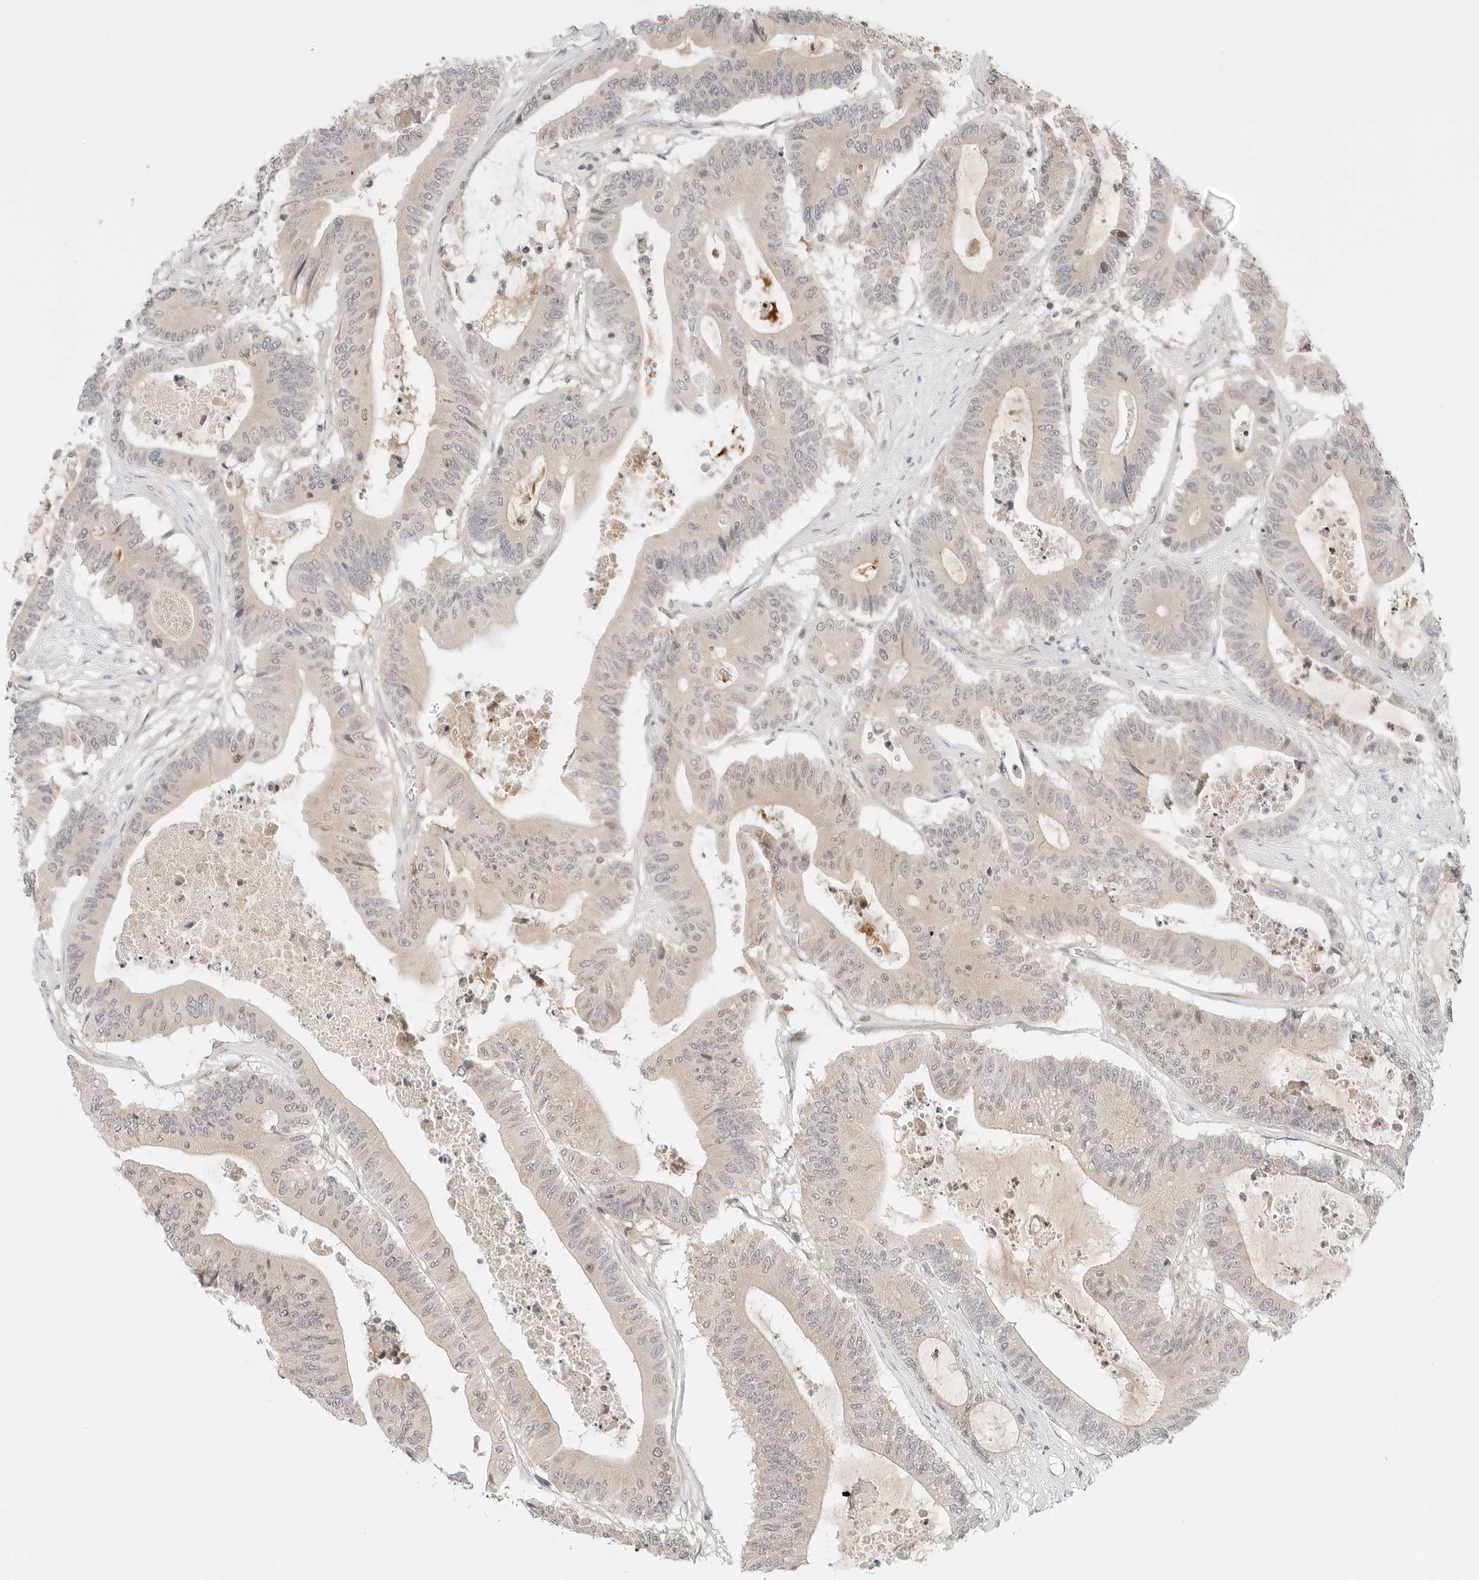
{"staining": {"intensity": "weak", "quantity": "<25%", "location": "cytoplasmic/membranous,nuclear"}, "tissue": "colorectal cancer", "cell_type": "Tumor cells", "image_type": "cancer", "snomed": [{"axis": "morphology", "description": "Adenocarcinoma, NOS"}, {"axis": "topography", "description": "Colon"}], "caption": "The IHC image has no significant expression in tumor cells of adenocarcinoma (colorectal) tissue.", "gene": "IQCC", "patient": {"sex": "female", "age": 84}}